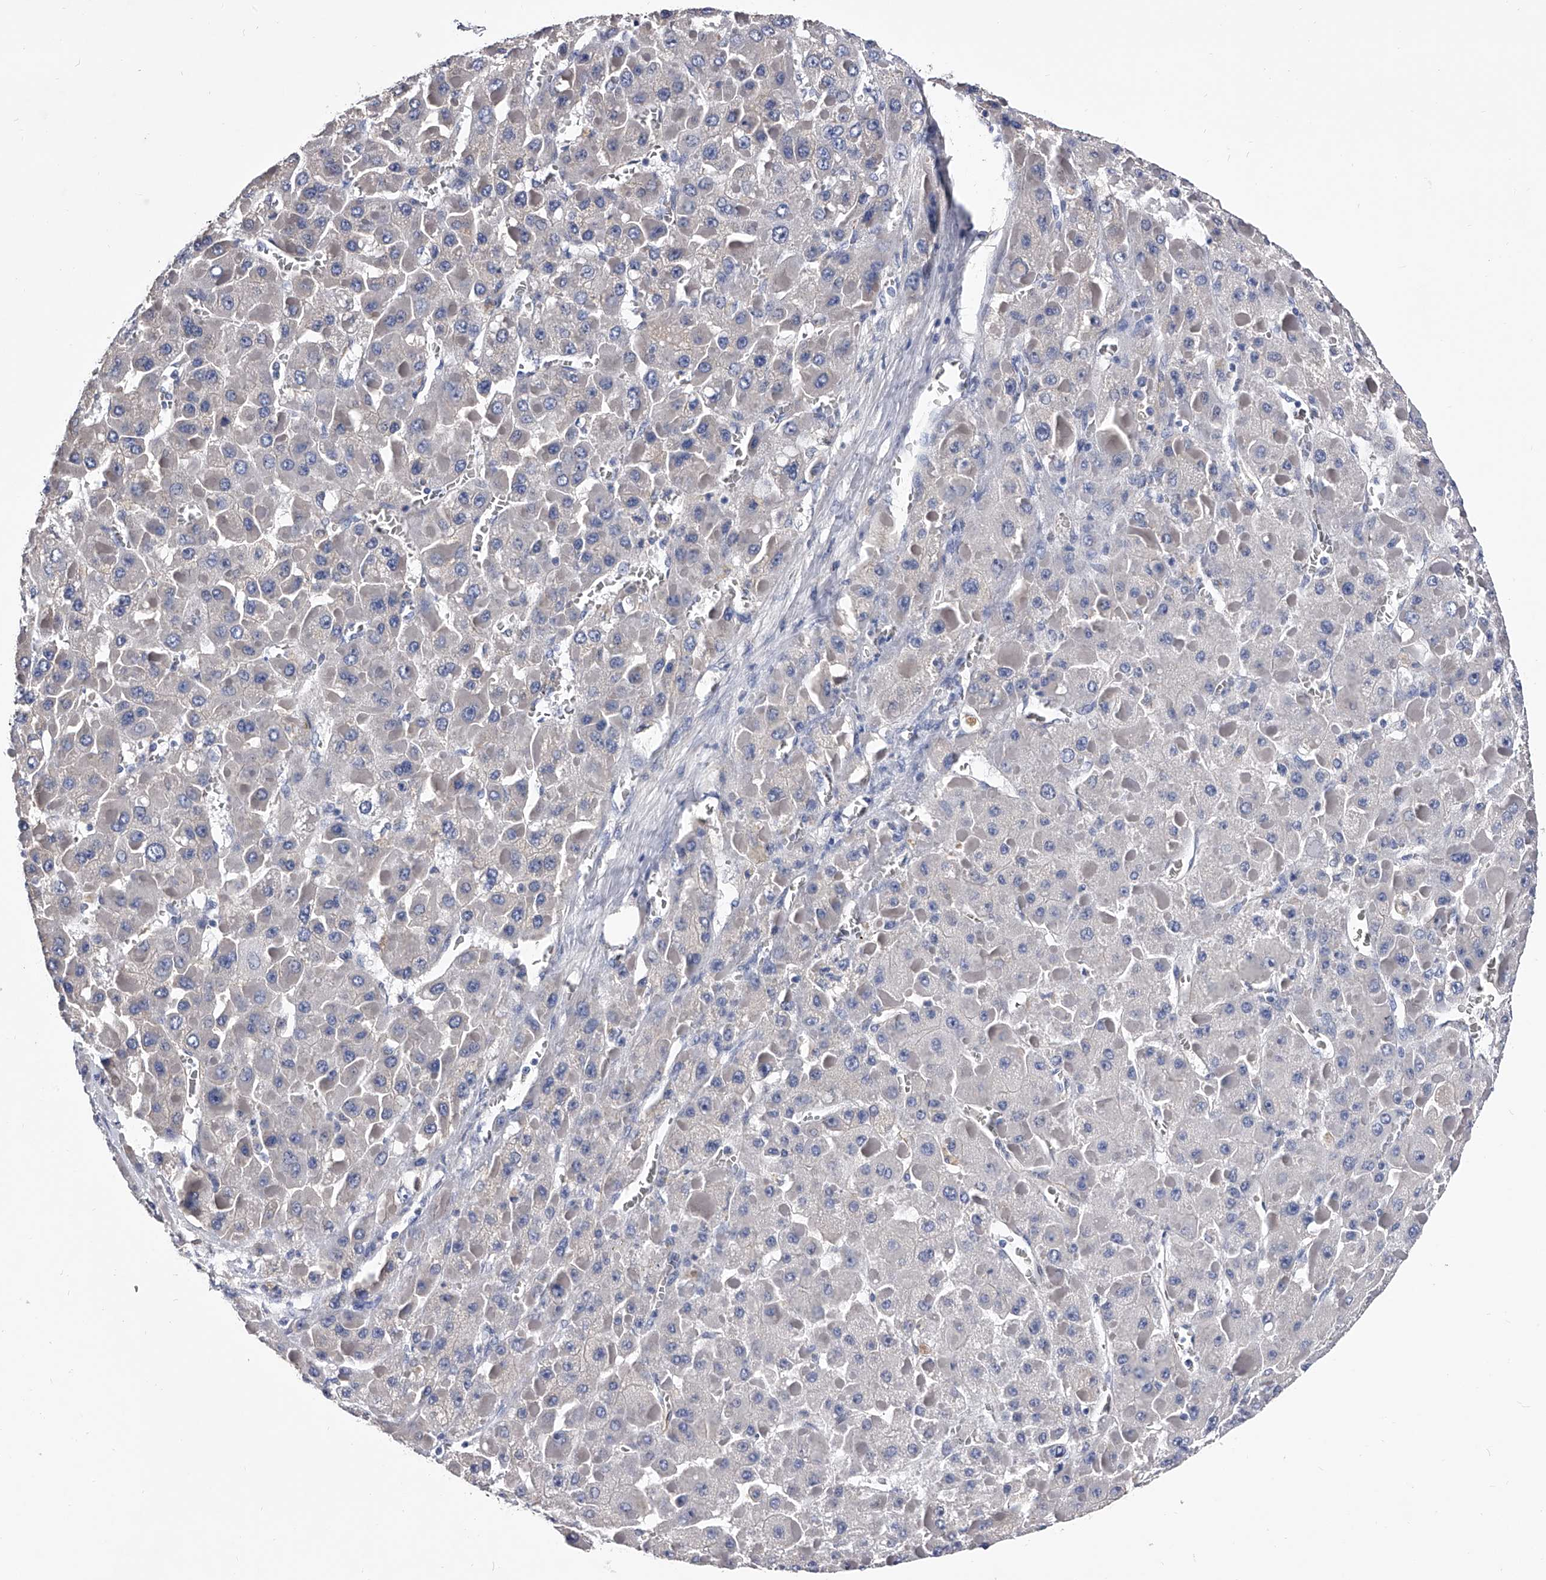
{"staining": {"intensity": "negative", "quantity": "none", "location": "none"}, "tissue": "liver cancer", "cell_type": "Tumor cells", "image_type": "cancer", "snomed": [{"axis": "morphology", "description": "Carcinoma, Hepatocellular, NOS"}, {"axis": "topography", "description": "Liver"}], "caption": "The histopathology image demonstrates no significant expression in tumor cells of liver cancer (hepatocellular carcinoma).", "gene": "EFCAB7", "patient": {"sex": "female", "age": 73}}